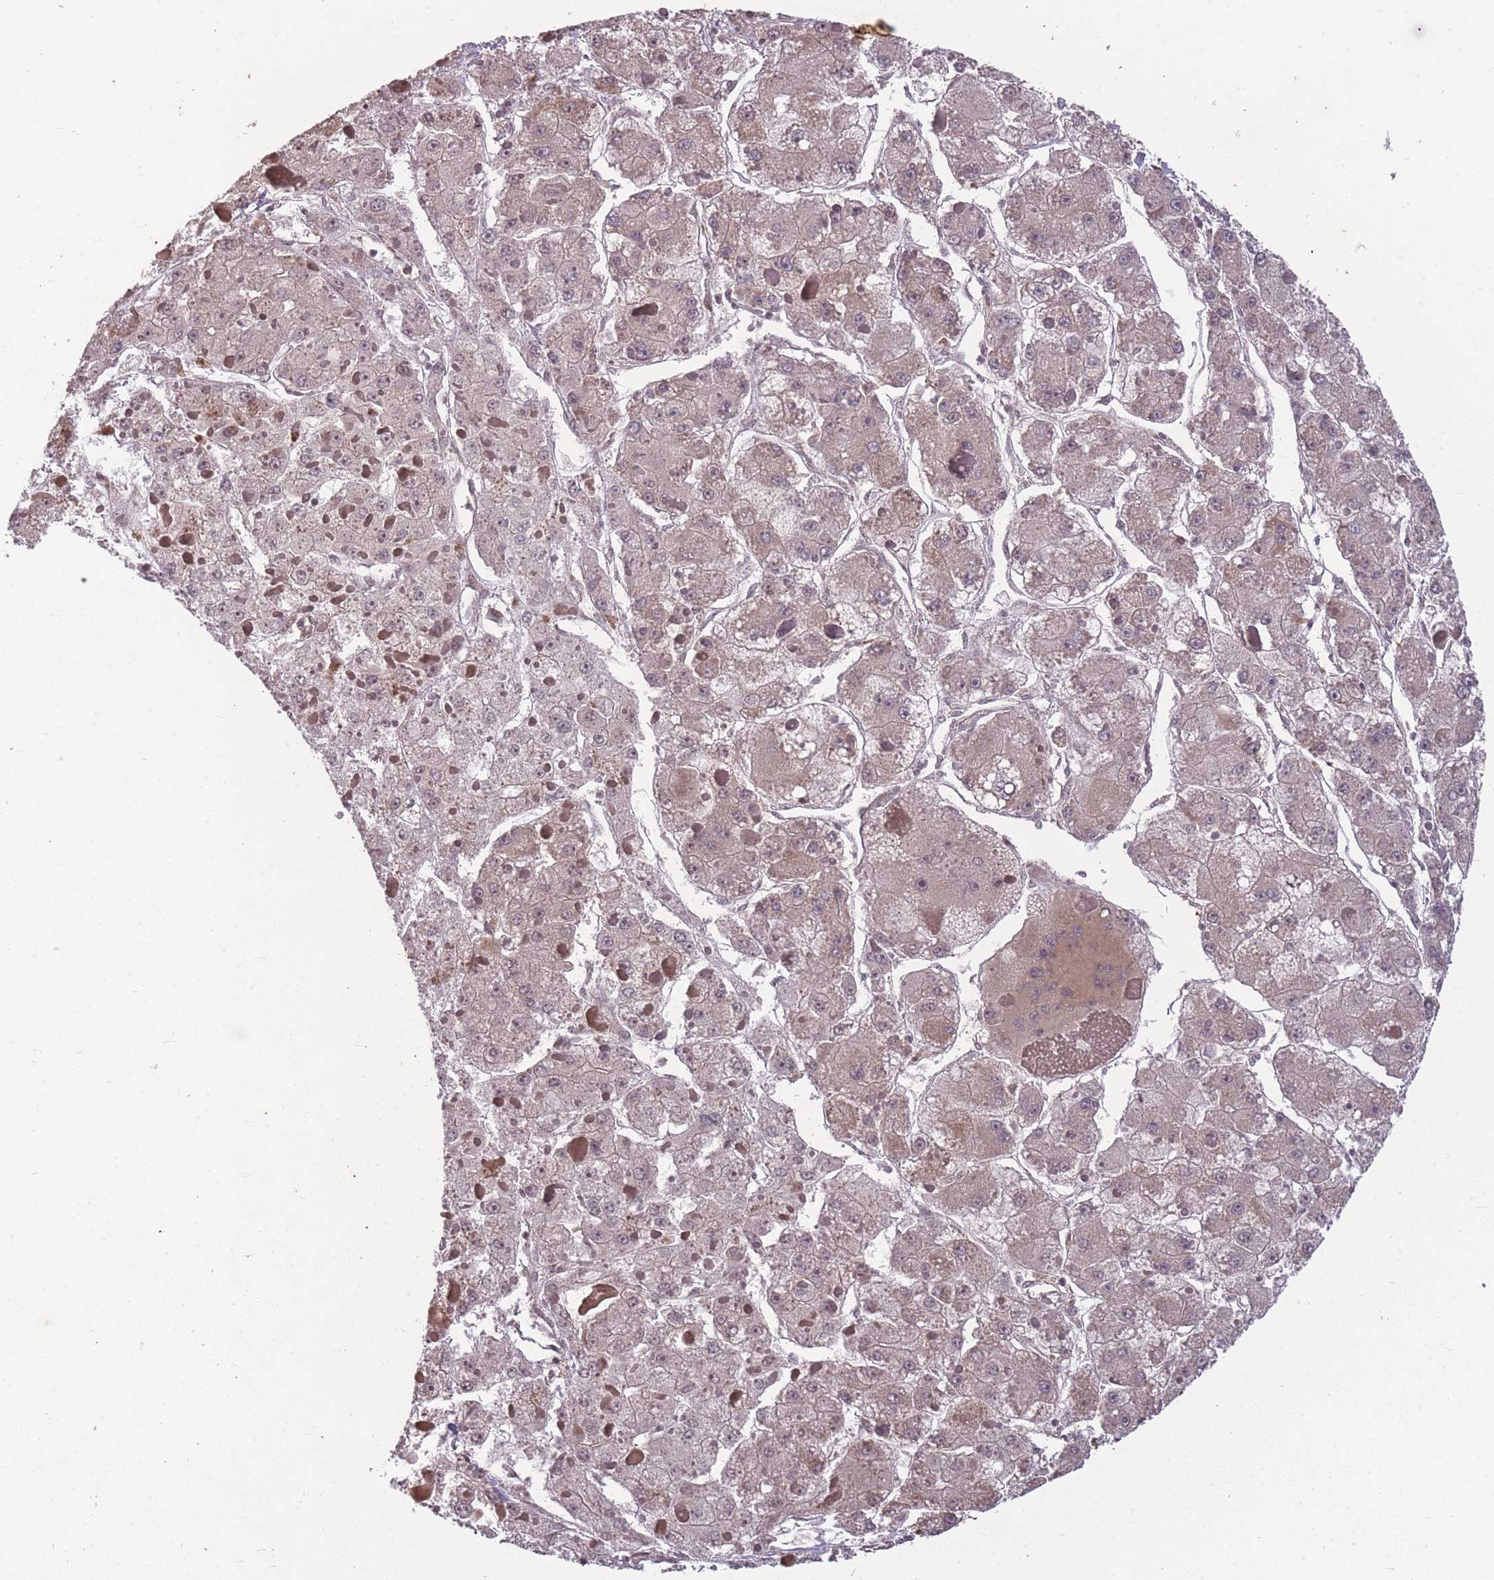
{"staining": {"intensity": "moderate", "quantity": ">75%", "location": "cytoplasmic/membranous,nuclear"}, "tissue": "liver cancer", "cell_type": "Tumor cells", "image_type": "cancer", "snomed": [{"axis": "morphology", "description": "Carcinoma, Hepatocellular, NOS"}, {"axis": "topography", "description": "Liver"}], "caption": "This is a micrograph of immunohistochemistry staining of liver hepatocellular carcinoma, which shows moderate staining in the cytoplasmic/membranous and nuclear of tumor cells.", "gene": "GGT5", "patient": {"sex": "female", "age": 73}}